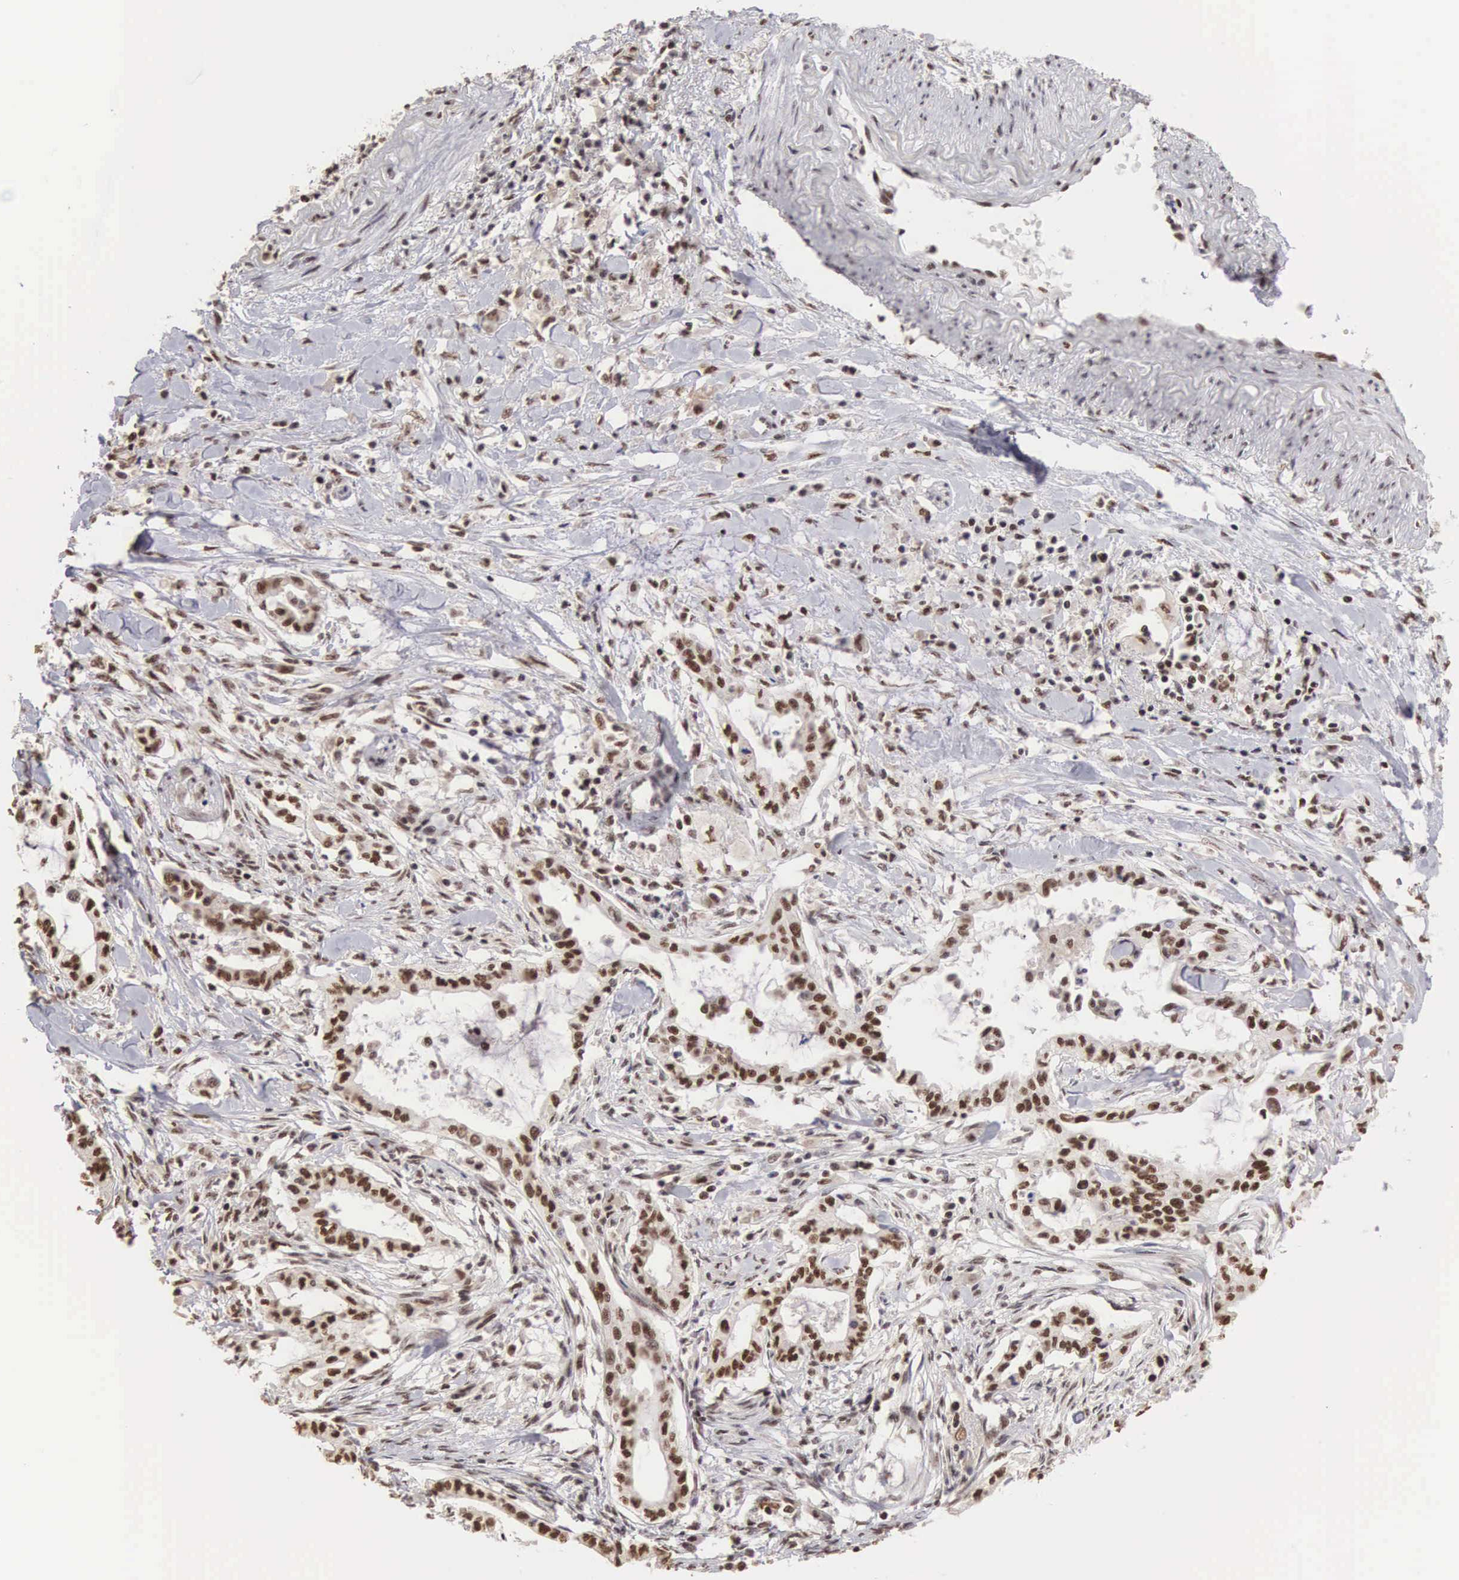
{"staining": {"intensity": "moderate", "quantity": "25%-75%", "location": "nuclear"}, "tissue": "pancreatic cancer", "cell_type": "Tumor cells", "image_type": "cancer", "snomed": [{"axis": "morphology", "description": "Adenocarcinoma, NOS"}, {"axis": "topography", "description": "Pancreas"}], "caption": "Immunohistochemistry (DAB (3,3'-diaminobenzidine)) staining of human adenocarcinoma (pancreatic) demonstrates moderate nuclear protein positivity in approximately 25%-75% of tumor cells.", "gene": "HTATSF1", "patient": {"sex": "female", "age": 64}}